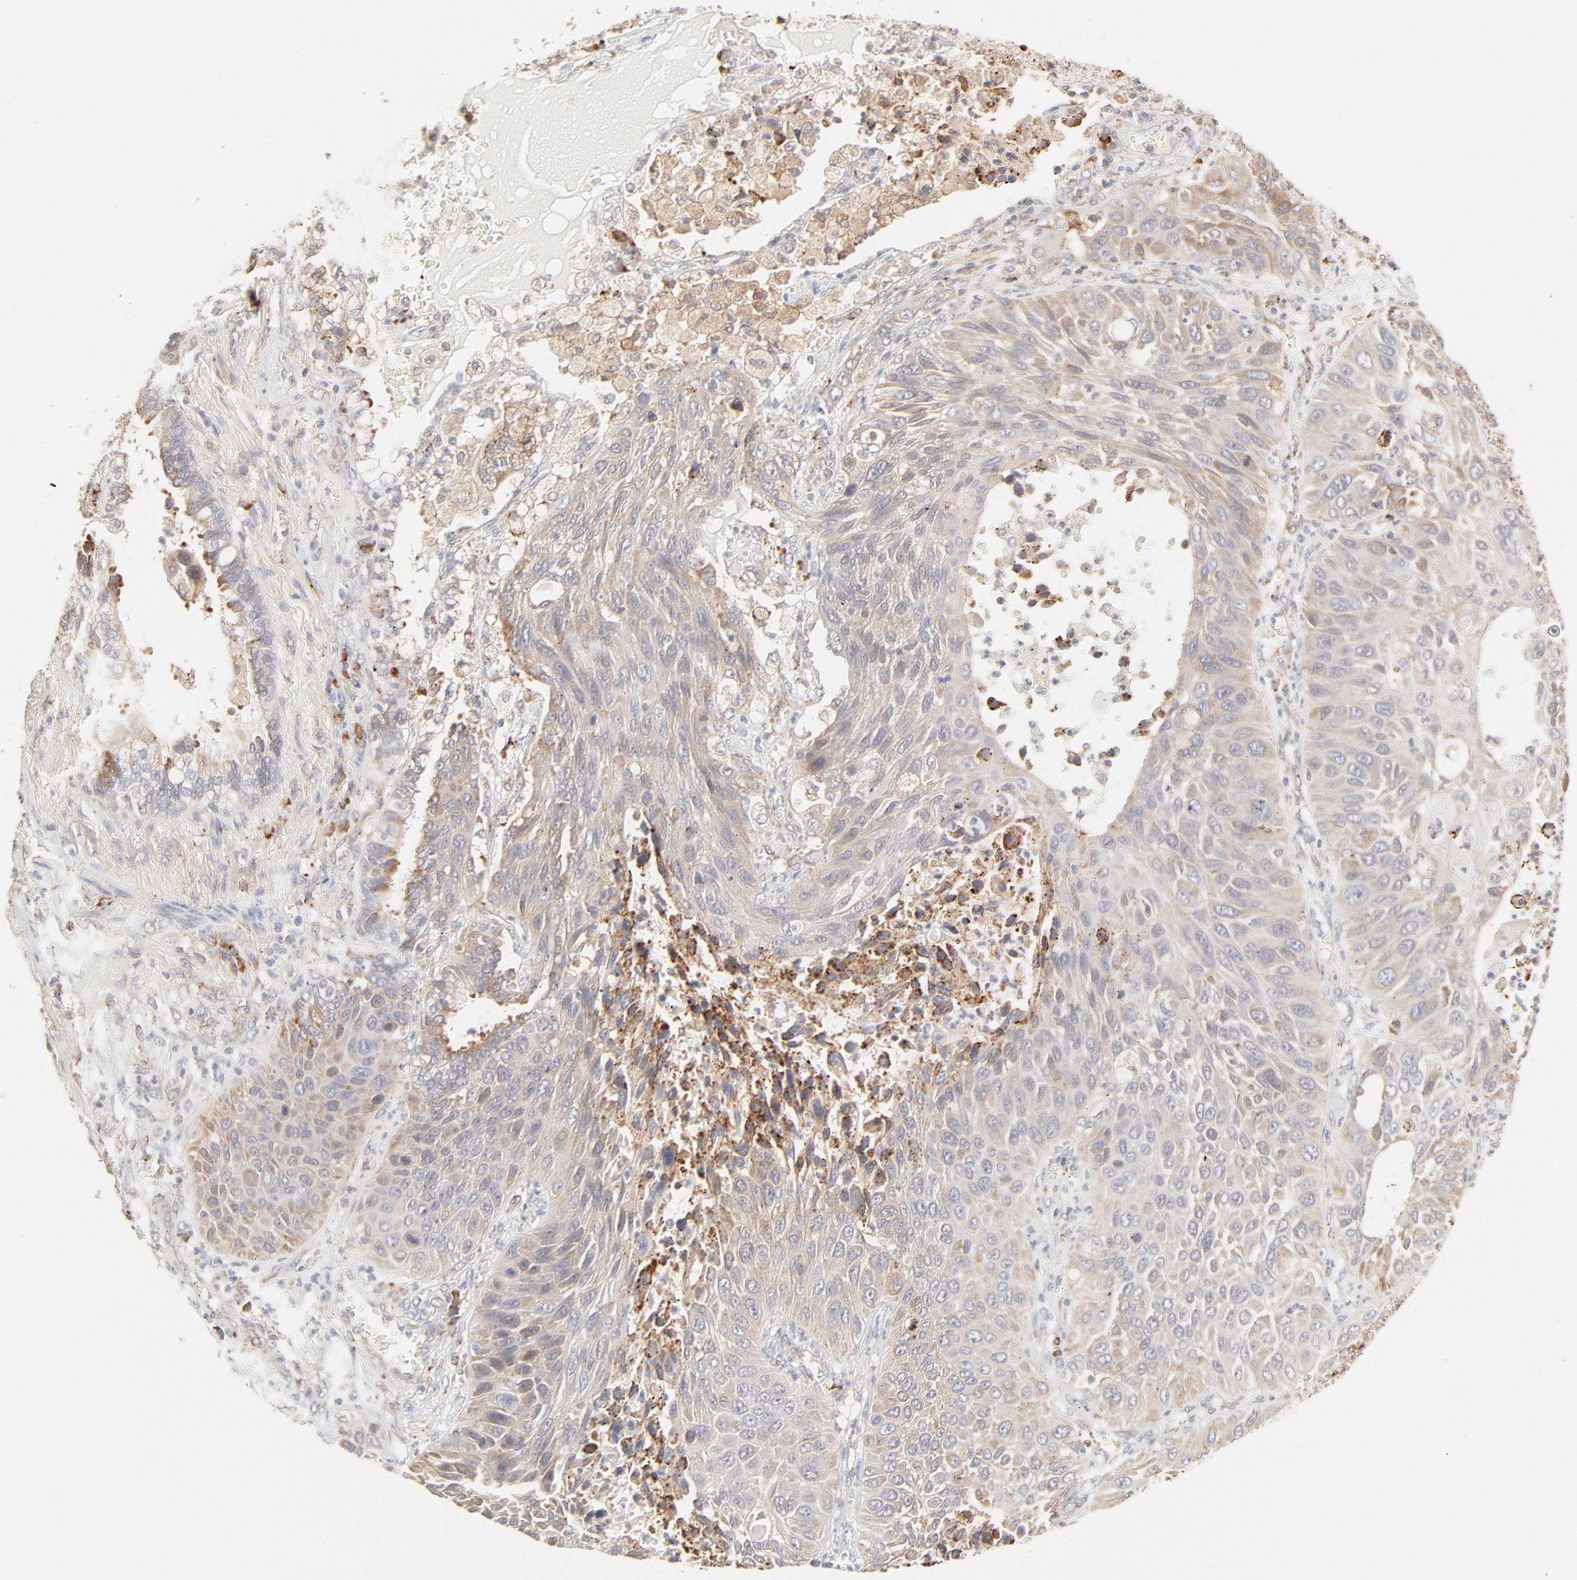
{"staining": {"intensity": "moderate", "quantity": ">75%", "location": "cytoplasmic/membranous"}, "tissue": "lung cancer", "cell_type": "Tumor cells", "image_type": "cancer", "snomed": [{"axis": "morphology", "description": "Squamous cell carcinoma, NOS"}, {"axis": "topography", "description": "Lung"}], "caption": "Protein expression by IHC shows moderate cytoplasmic/membranous staining in approximately >75% of tumor cells in lung cancer (squamous cell carcinoma).", "gene": "PARP12", "patient": {"sex": "female", "age": 76}}